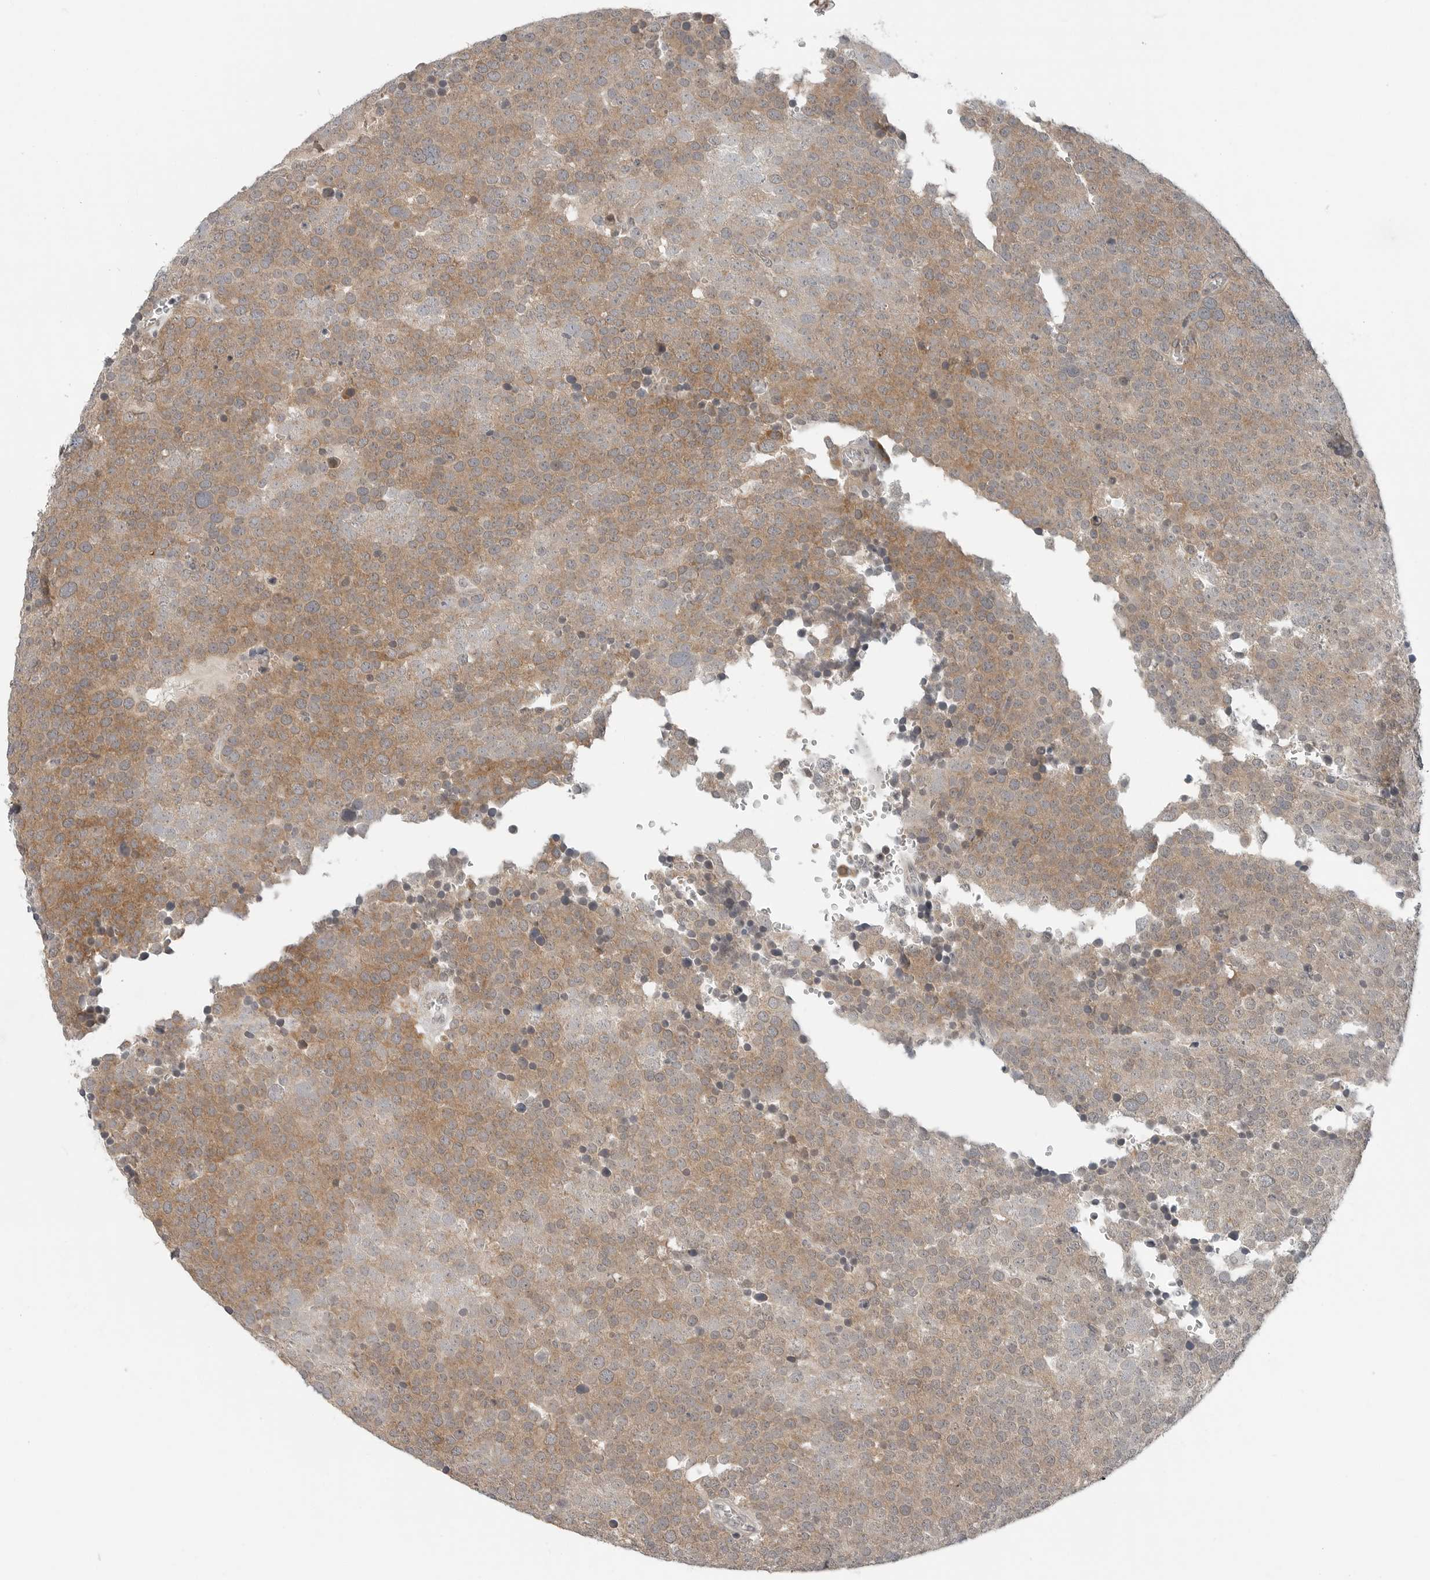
{"staining": {"intensity": "moderate", "quantity": ">75%", "location": "cytoplasmic/membranous"}, "tissue": "testis cancer", "cell_type": "Tumor cells", "image_type": "cancer", "snomed": [{"axis": "morphology", "description": "Seminoma, NOS"}, {"axis": "topography", "description": "Testis"}], "caption": "Immunohistochemistry staining of seminoma (testis), which reveals medium levels of moderate cytoplasmic/membranous staining in about >75% of tumor cells indicating moderate cytoplasmic/membranous protein positivity. The staining was performed using DAB (3,3'-diaminobenzidine) (brown) for protein detection and nuclei were counterstained in hematoxylin (blue).", "gene": "FCRLB", "patient": {"sex": "male", "age": 71}}